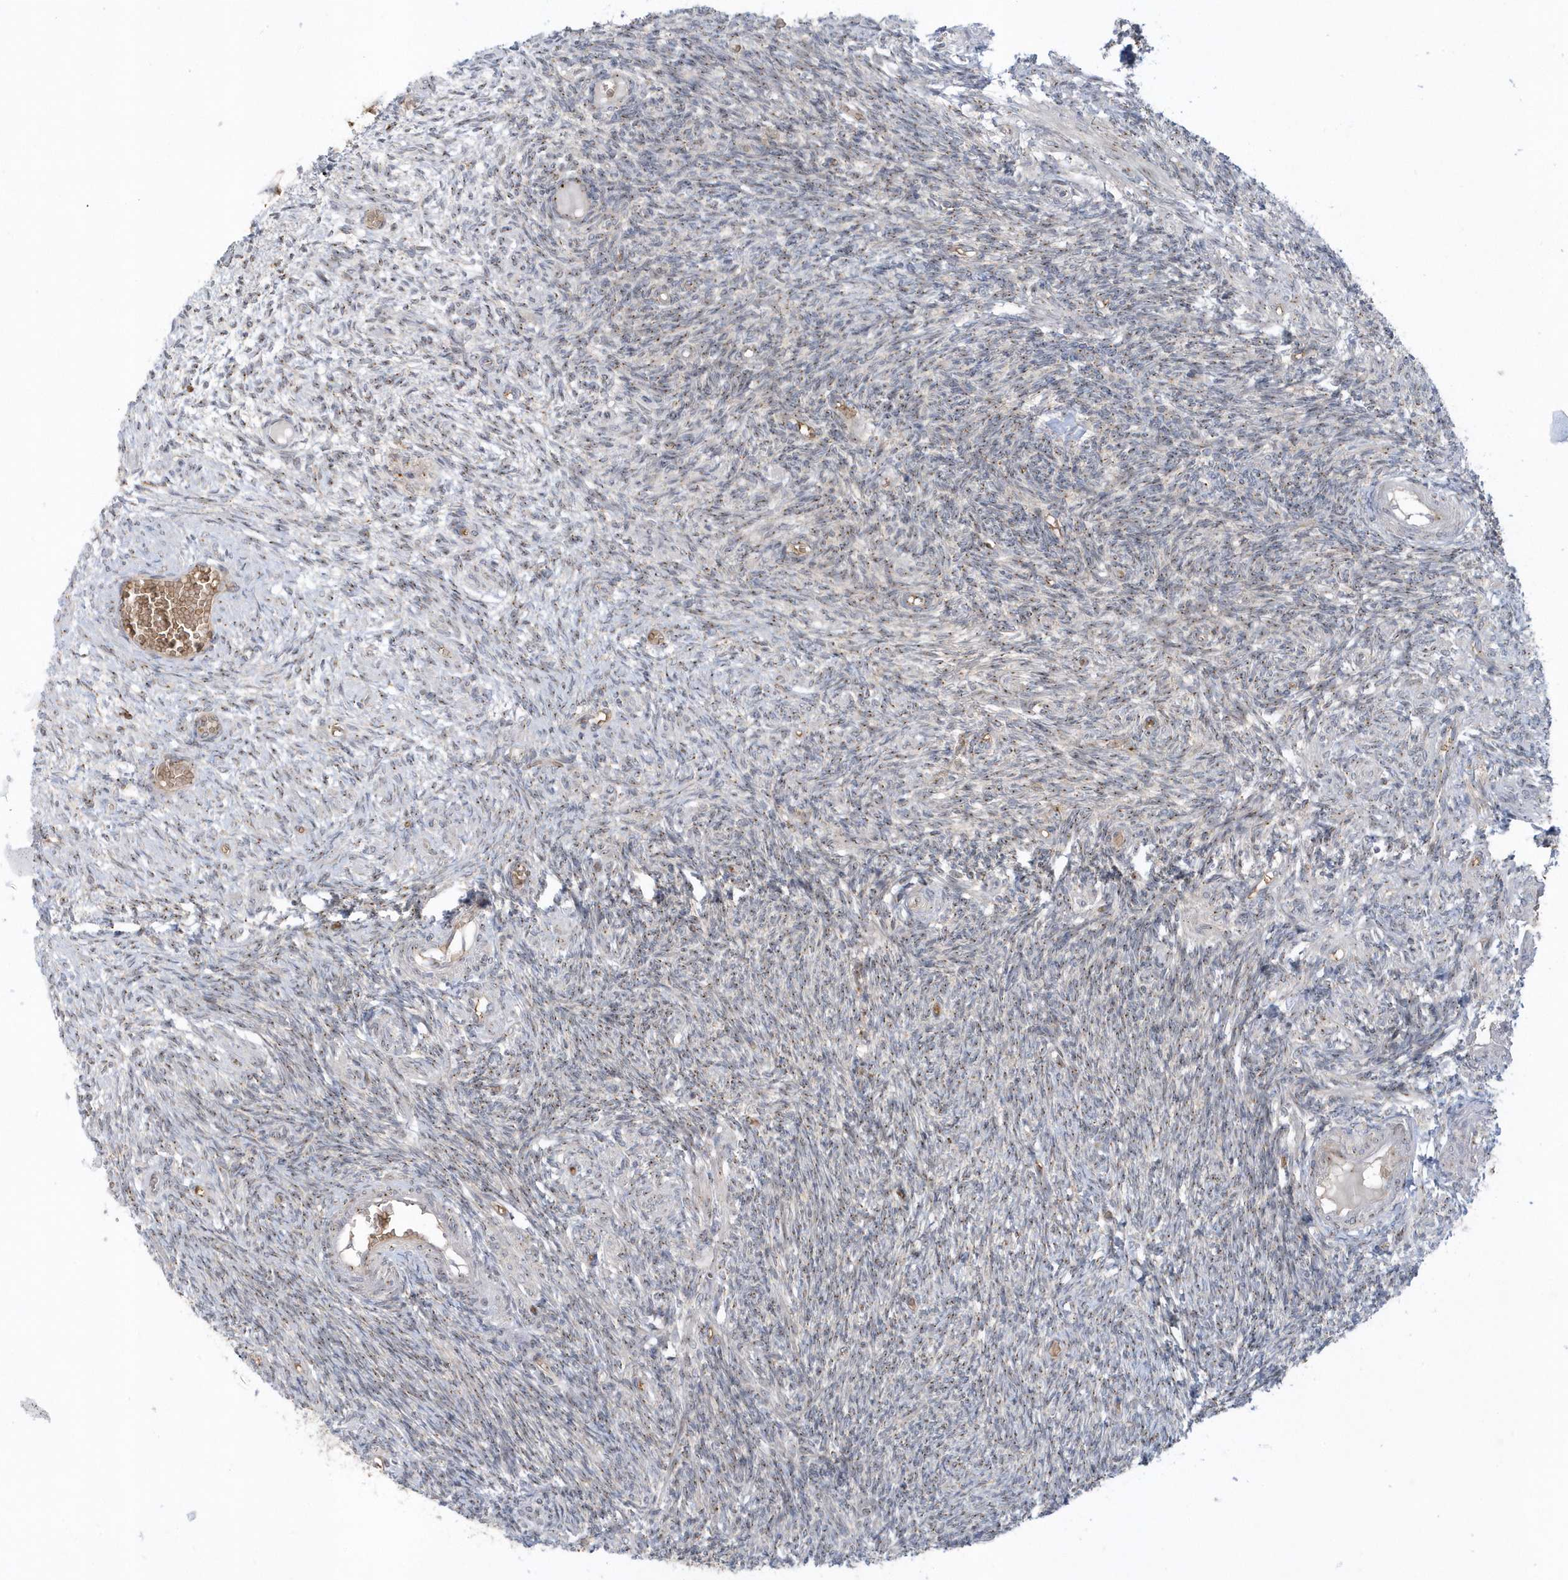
{"staining": {"intensity": "moderate", "quantity": ">75%", "location": "cytoplasmic/membranous"}, "tissue": "ovary", "cell_type": "Follicle cells", "image_type": "normal", "snomed": [{"axis": "morphology", "description": "Normal tissue, NOS"}, {"axis": "topography", "description": "Ovary"}], "caption": "Protein staining of unremarkable ovary shows moderate cytoplasmic/membranous expression in approximately >75% of follicle cells.", "gene": "RPP40", "patient": {"sex": "female", "age": 27}}